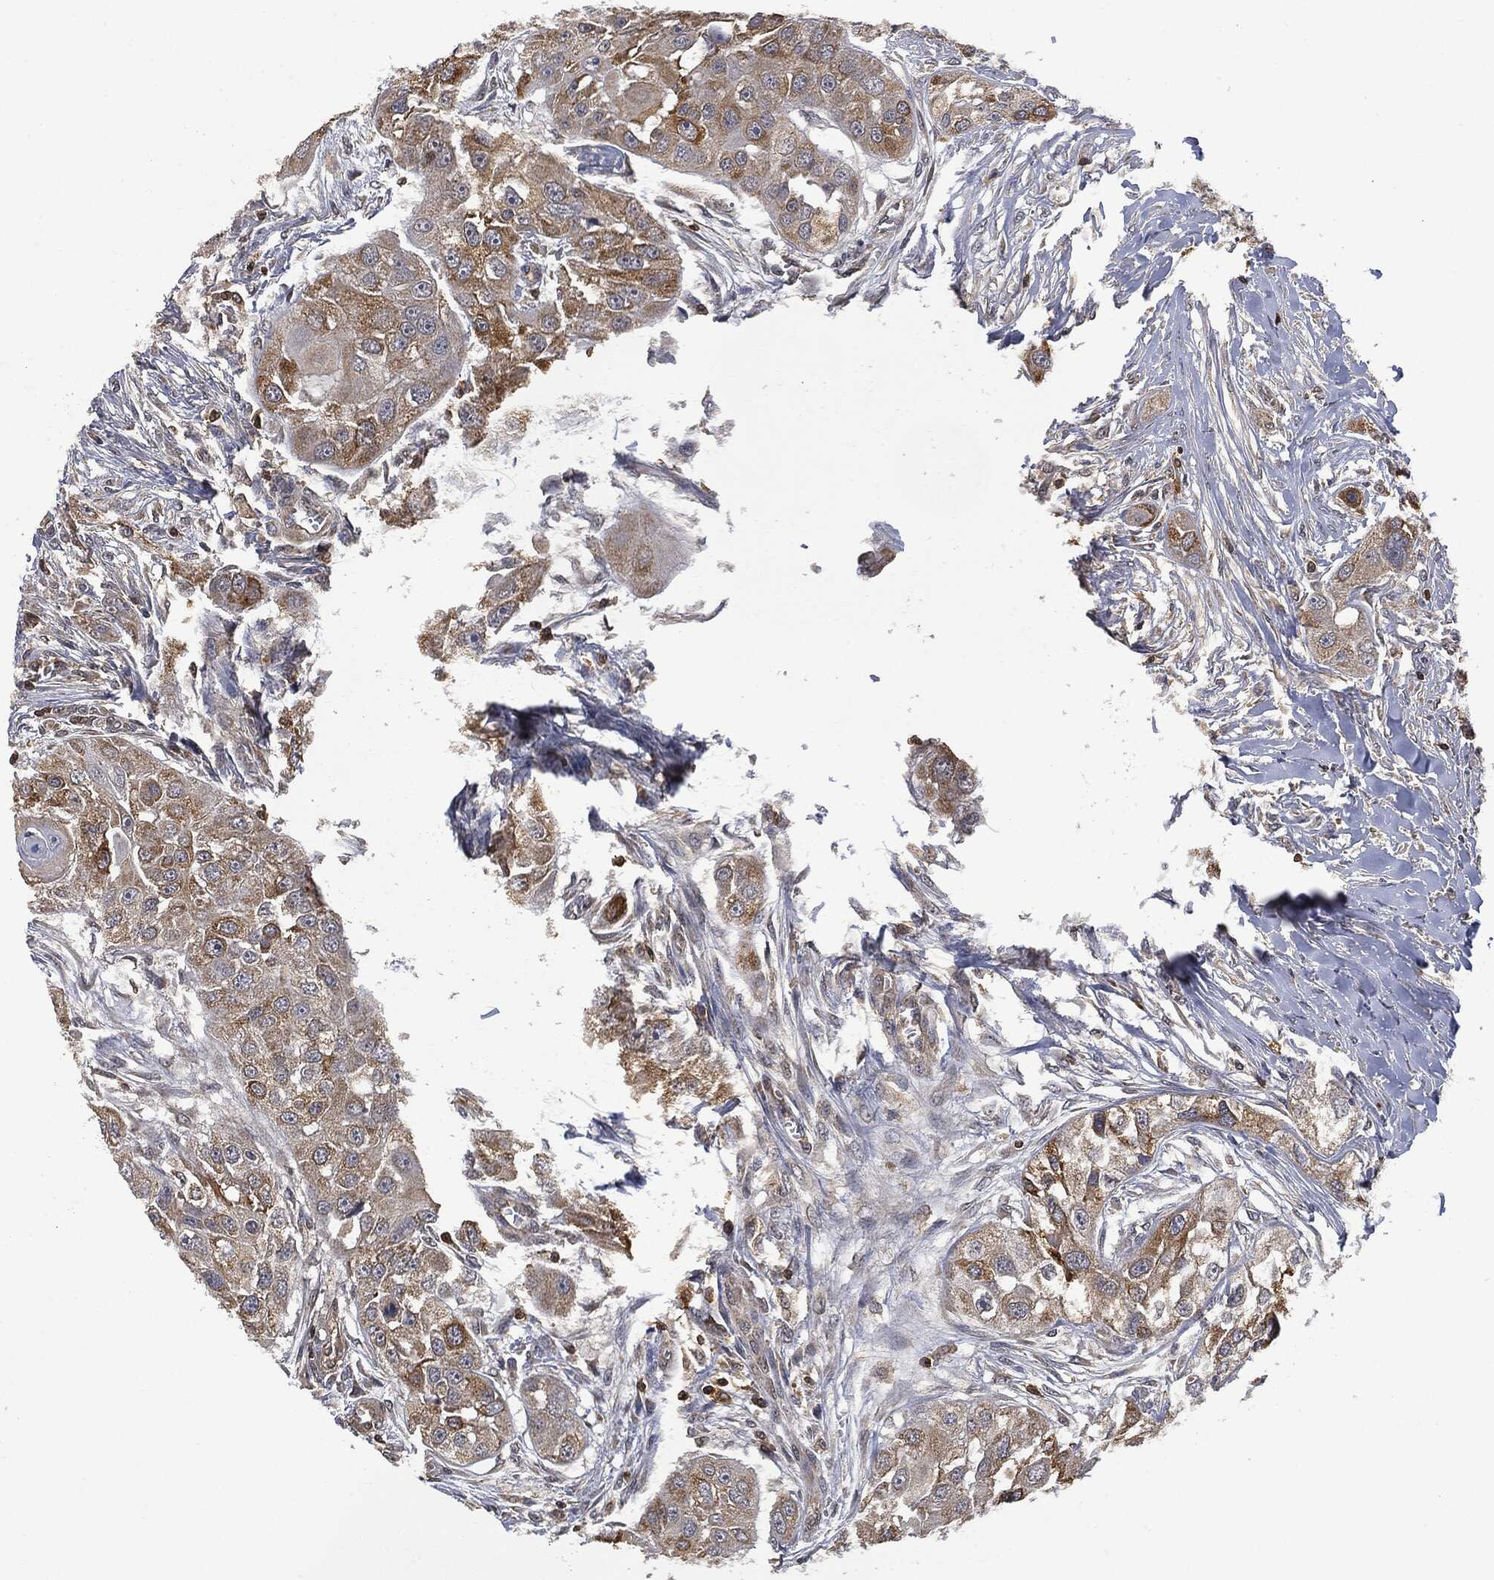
{"staining": {"intensity": "strong", "quantity": "<25%", "location": "cytoplasmic/membranous"}, "tissue": "head and neck cancer", "cell_type": "Tumor cells", "image_type": "cancer", "snomed": [{"axis": "morphology", "description": "Normal tissue, NOS"}, {"axis": "morphology", "description": "Squamous cell carcinoma, NOS"}, {"axis": "topography", "description": "Skeletal muscle"}, {"axis": "topography", "description": "Head-Neck"}], "caption": "Immunohistochemistry histopathology image of neoplastic tissue: human head and neck cancer (squamous cell carcinoma) stained using IHC demonstrates medium levels of strong protein expression localized specifically in the cytoplasmic/membranous of tumor cells, appearing as a cytoplasmic/membranous brown color.", "gene": "PSMB10", "patient": {"sex": "male", "age": 51}}